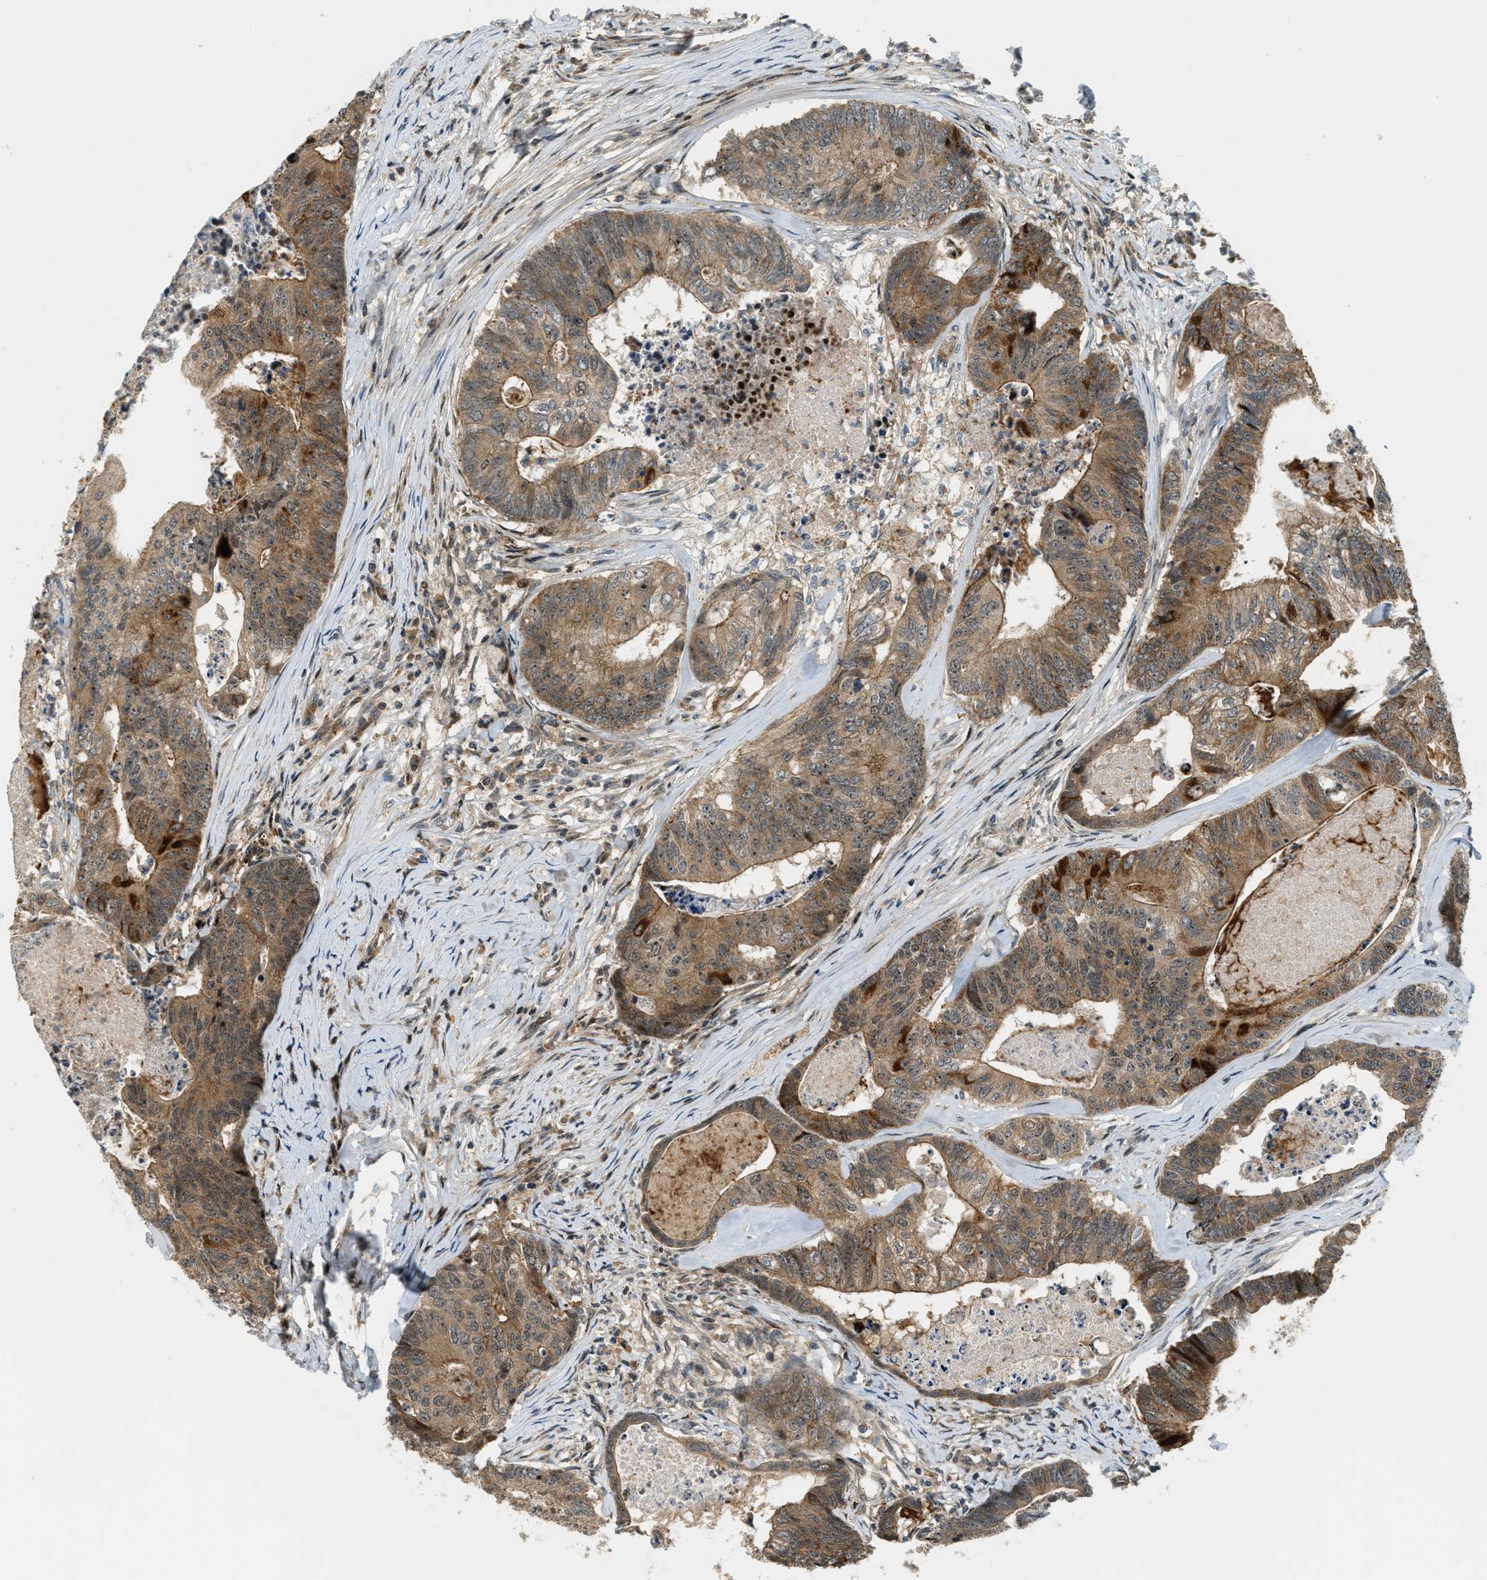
{"staining": {"intensity": "weak", "quantity": ">75%", "location": "cytoplasmic/membranous,nuclear"}, "tissue": "colorectal cancer", "cell_type": "Tumor cells", "image_type": "cancer", "snomed": [{"axis": "morphology", "description": "Adenocarcinoma, NOS"}, {"axis": "topography", "description": "Colon"}], "caption": "This histopathology image reveals colorectal cancer (adenocarcinoma) stained with immunohistochemistry (IHC) to label a protein in brown. The cytoplasmic/membranous and nuclear of tumor cells show weak positivity for the protein. Nuclei are counter-stained blue.", "gene": "TRAPPC14", "patient": {"sex": "female", "age": 67}}